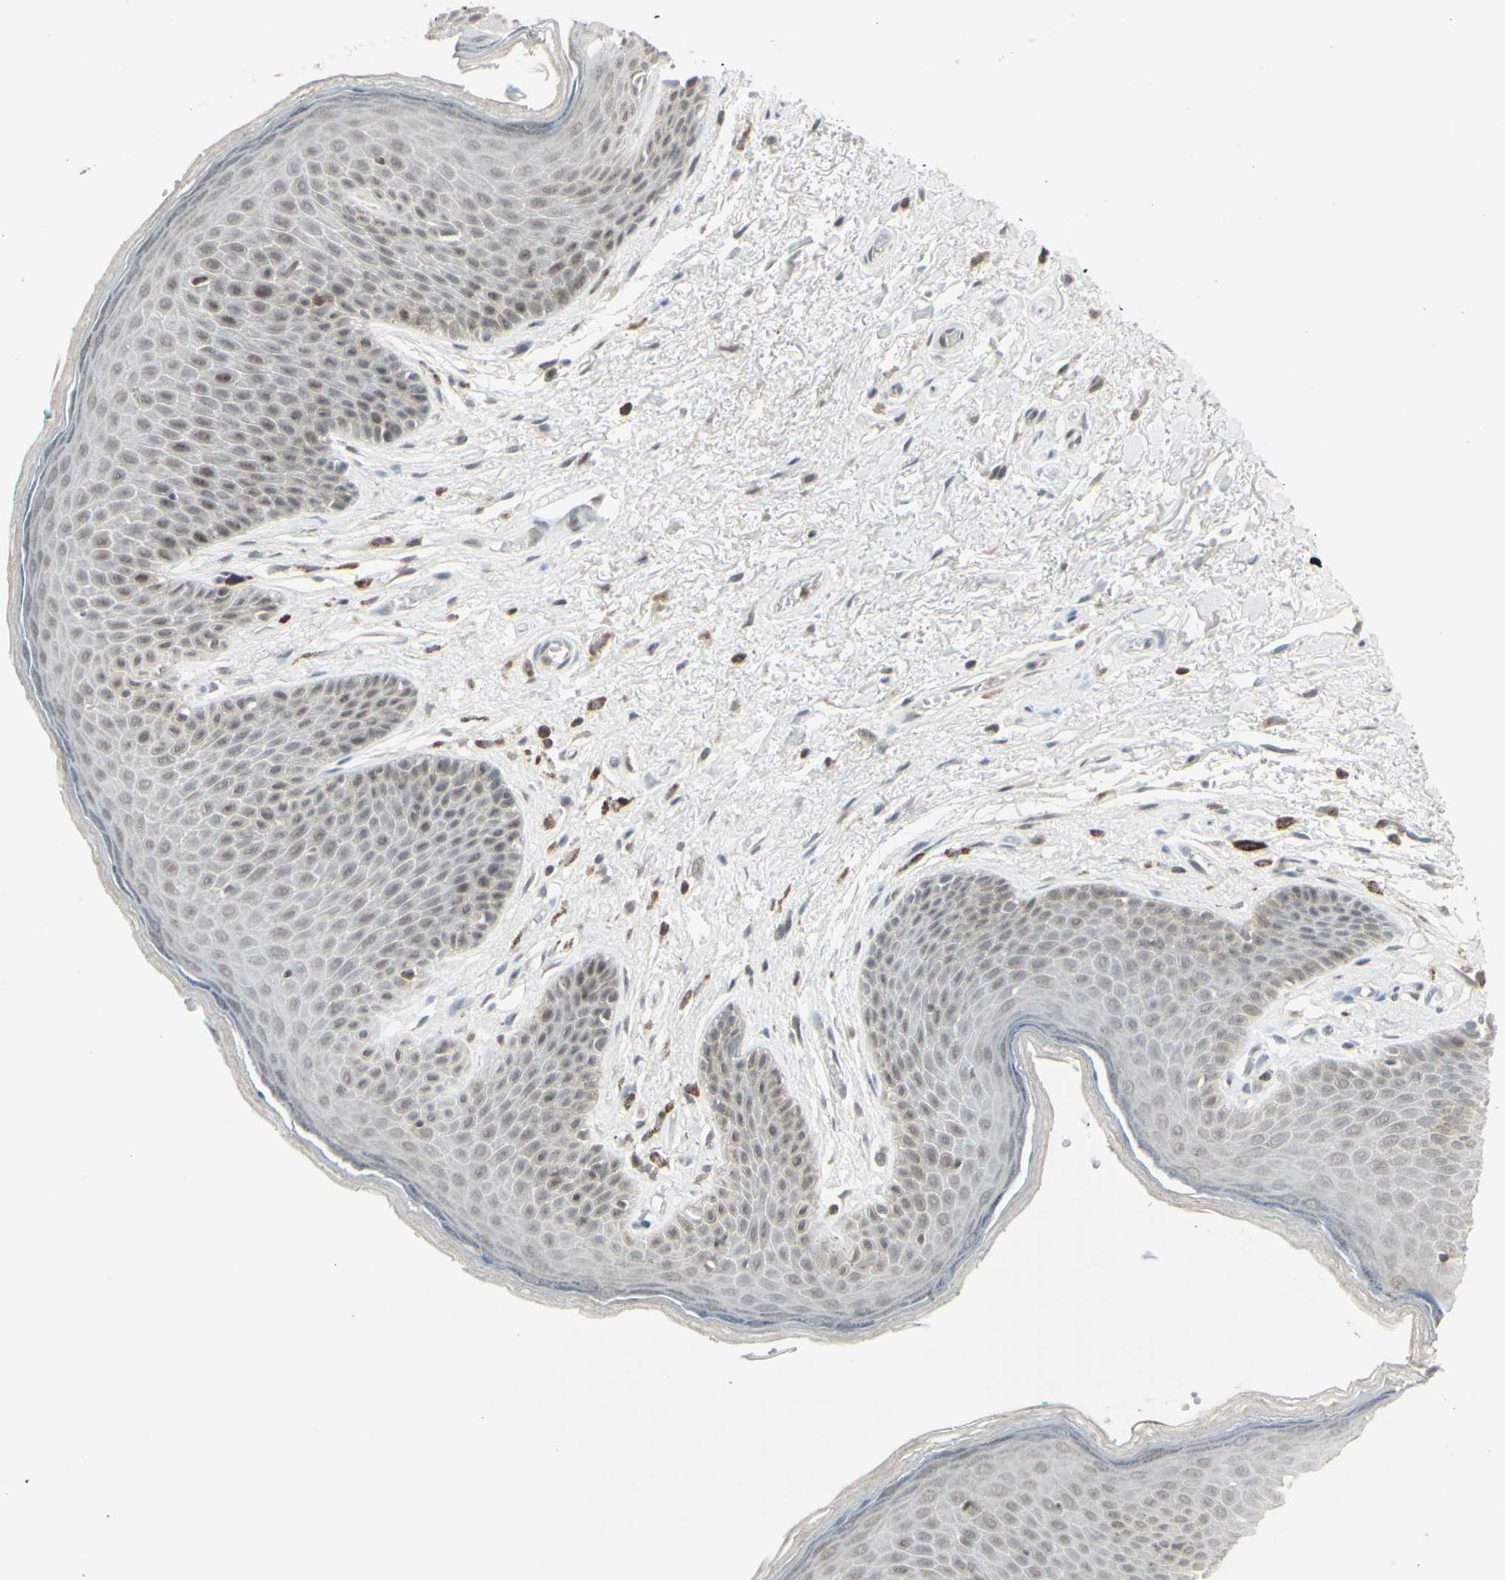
{"staining": {"intensity": "weak", "quantity": "<25%", "location": "nuclear"}, "tissue": "skin", "cell_type": "Epidermal cells", "image_type": "normal", "snomed": [{"axis": "morphology", "description": "Normal tissue, NOS"}, {"axis": "topography", "description": "Anal"}], "caption": "This is an immunohistochemistry (IHC) image of benign human skin. There is no staining in epidermal cells.", "gene": "SAMSN1", "patient": {"sex": "male", "age": 74}}